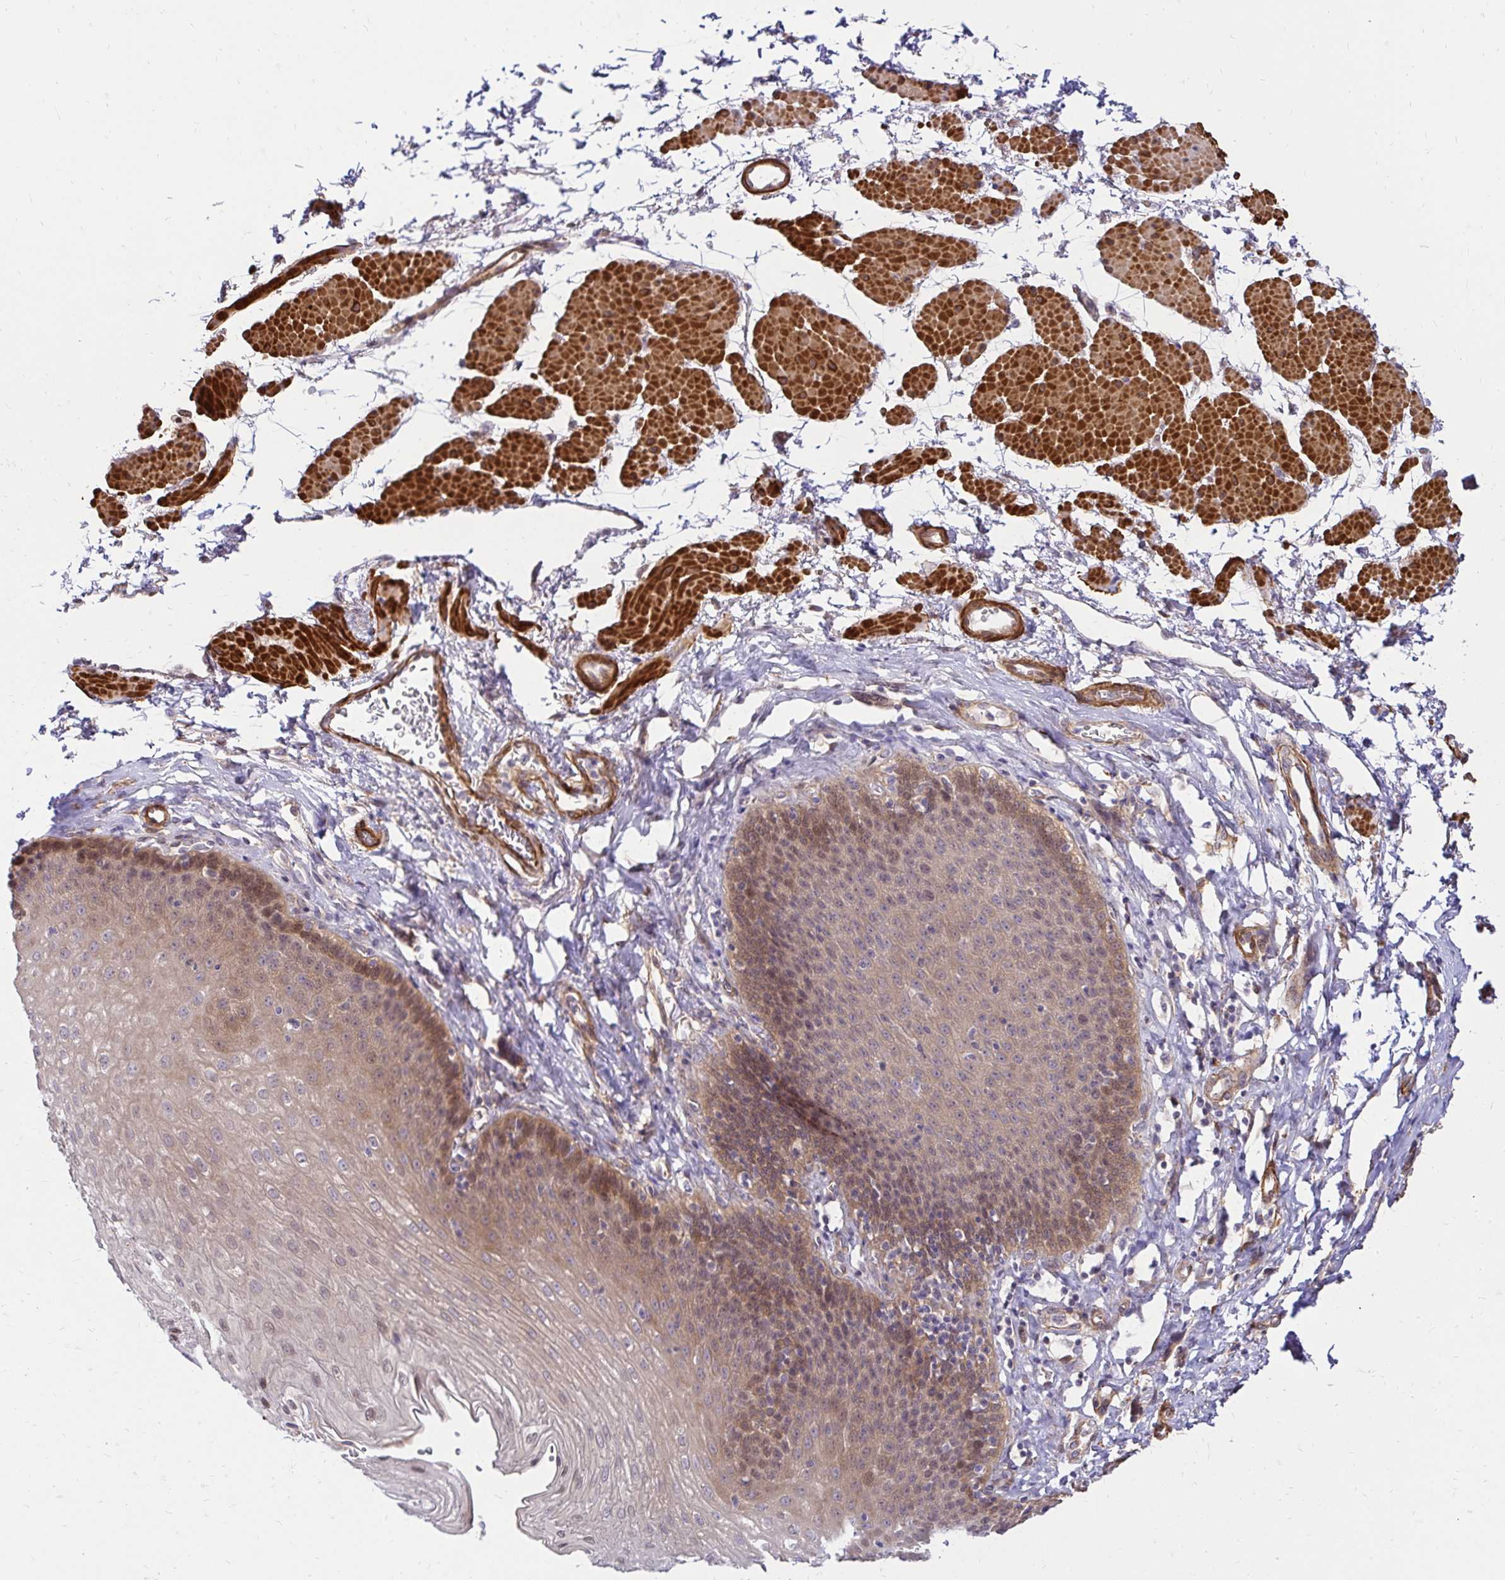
{"staining": {"intensity": "moderate", "quantity": "<25%", "location": "cytoplasmic/membranous,nuclear"}, "tissue": "esophagus", "cell_type": "Squamous epithelial cells", "image_type": "normal", "snomed": [{"axis": "morphology", "description": "Normal tissue, NOS"}, {"axis": "topography", "description": "Esophagus"}], "caption": "Esophagus stained with DAB (3,3'-diaminobenzidine) IHC demonstrates low levels of moderate cytoplasmic/membranous,nuclear positivity in about <25% of squamous epithelial cells. Immunohistochemistry (ihc) stains the protein in brown and the nuclei are stained blue.", "gene": "YAP1", "patient": {"sex": "female", "age": 81}}